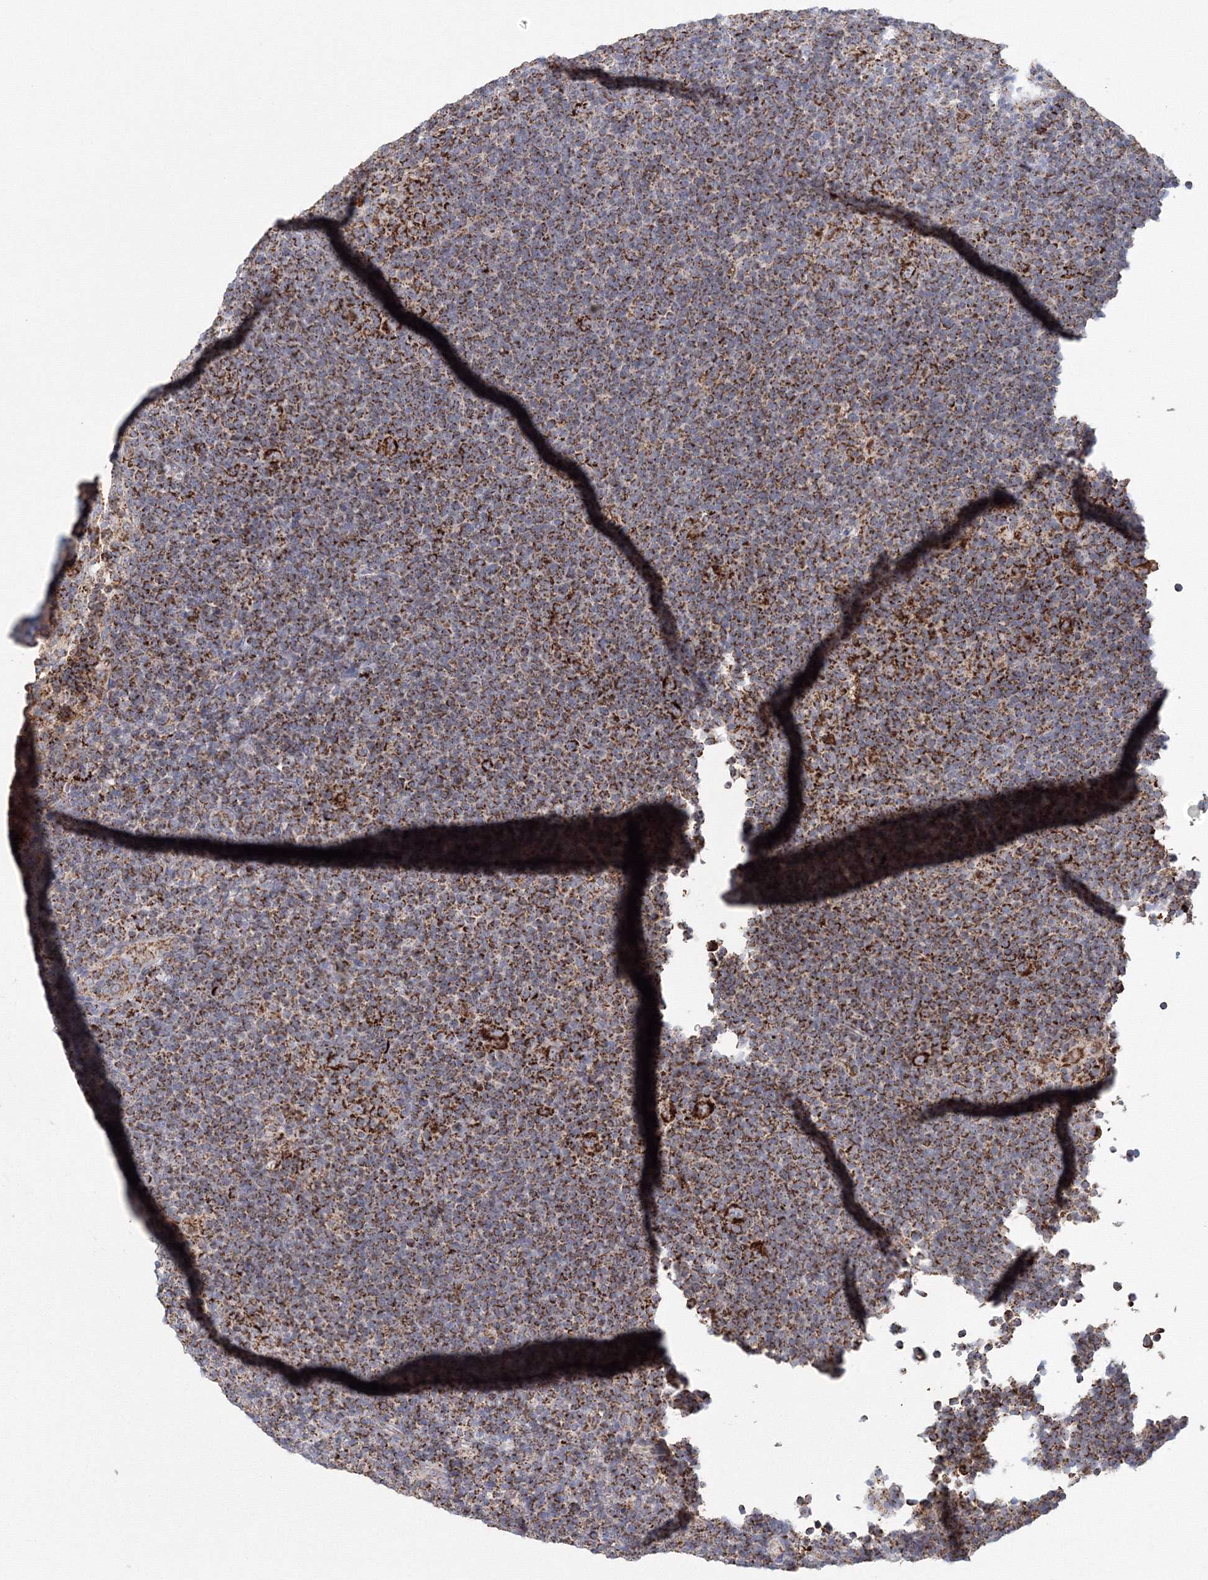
{"staining": {"intensity": "strong", "quantity": ">75%", "location": "cytoplasmic/membranous"}, "tissue": "lymphoma", "cell_type": "Tumor cells", "image_type": "cancer", "snomed": [{"axis": "morphology", "description": "Hodgkin's disease, NOS"}, {"axis": "topography", "description": "Lymph node"}], "caption": "A high-resolution histopathology image shows immunohistochemistry (IHC) staining of lymphoma, which shows strong cytoplasmic/membranous positivity in about >75% of tumor cells.", "gene": "GRPEL1", "patient": {"sex": "female", "age": 57}}